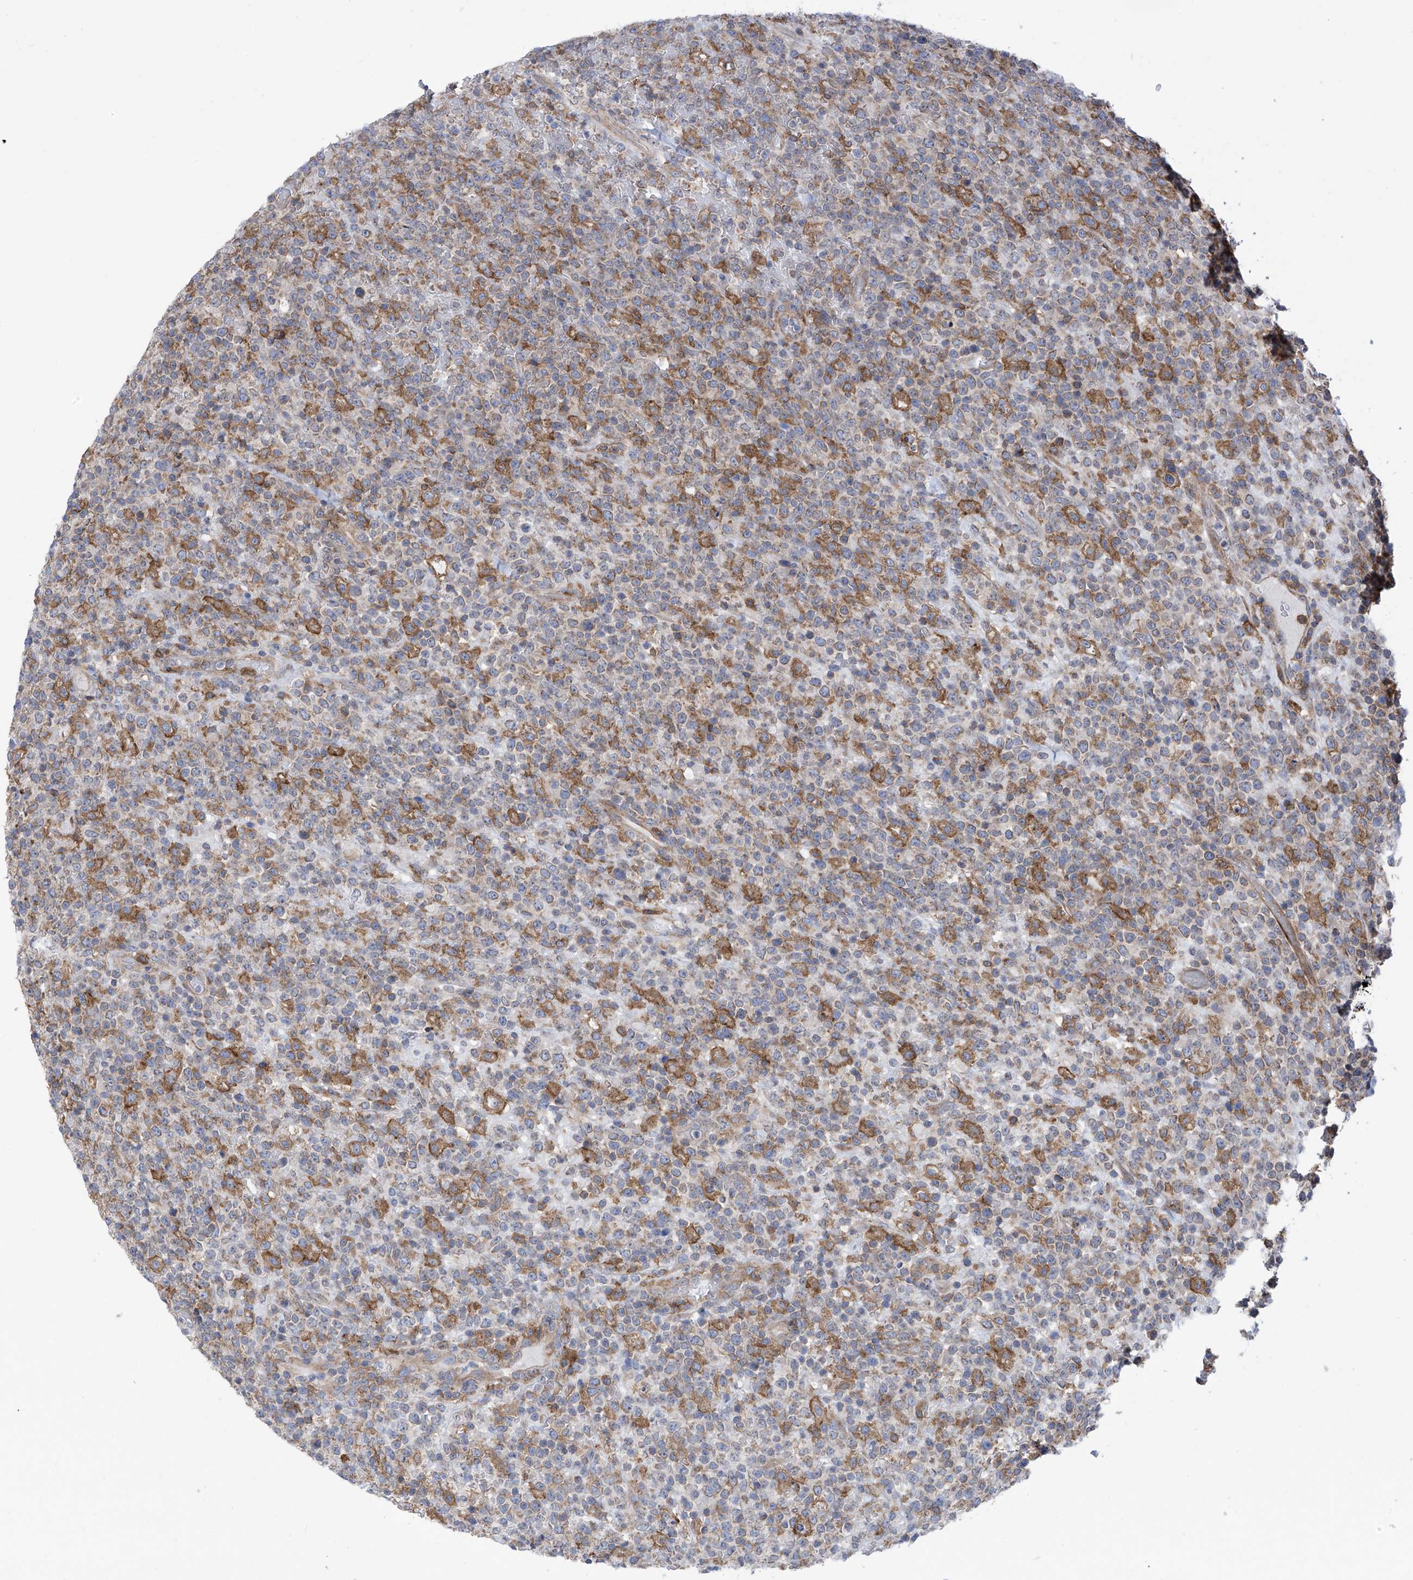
{"staining": {"intensity": "moderate", "quantity": "<25%", "location": "cytoplasmic/membranous"}, "tissue": "lymphoma", "cell_type": "Tumor cells", "image_type": "cancer", "snomed": [{"axis": "morphology", "description": "Malignant lymphoma, non-Hodgkin's type, High grade"}, {"axis": "topography", "description": "Colon"}], "caption": "The immunohistochemical stain highlights moderate cytoplasmic/membranous positivity in tumor cells of high-grade malignant lymphoma, non-Hodgkin's type tissue.", "gene": "P2RX7", "patient": {"sex": "female", "age": 53}}